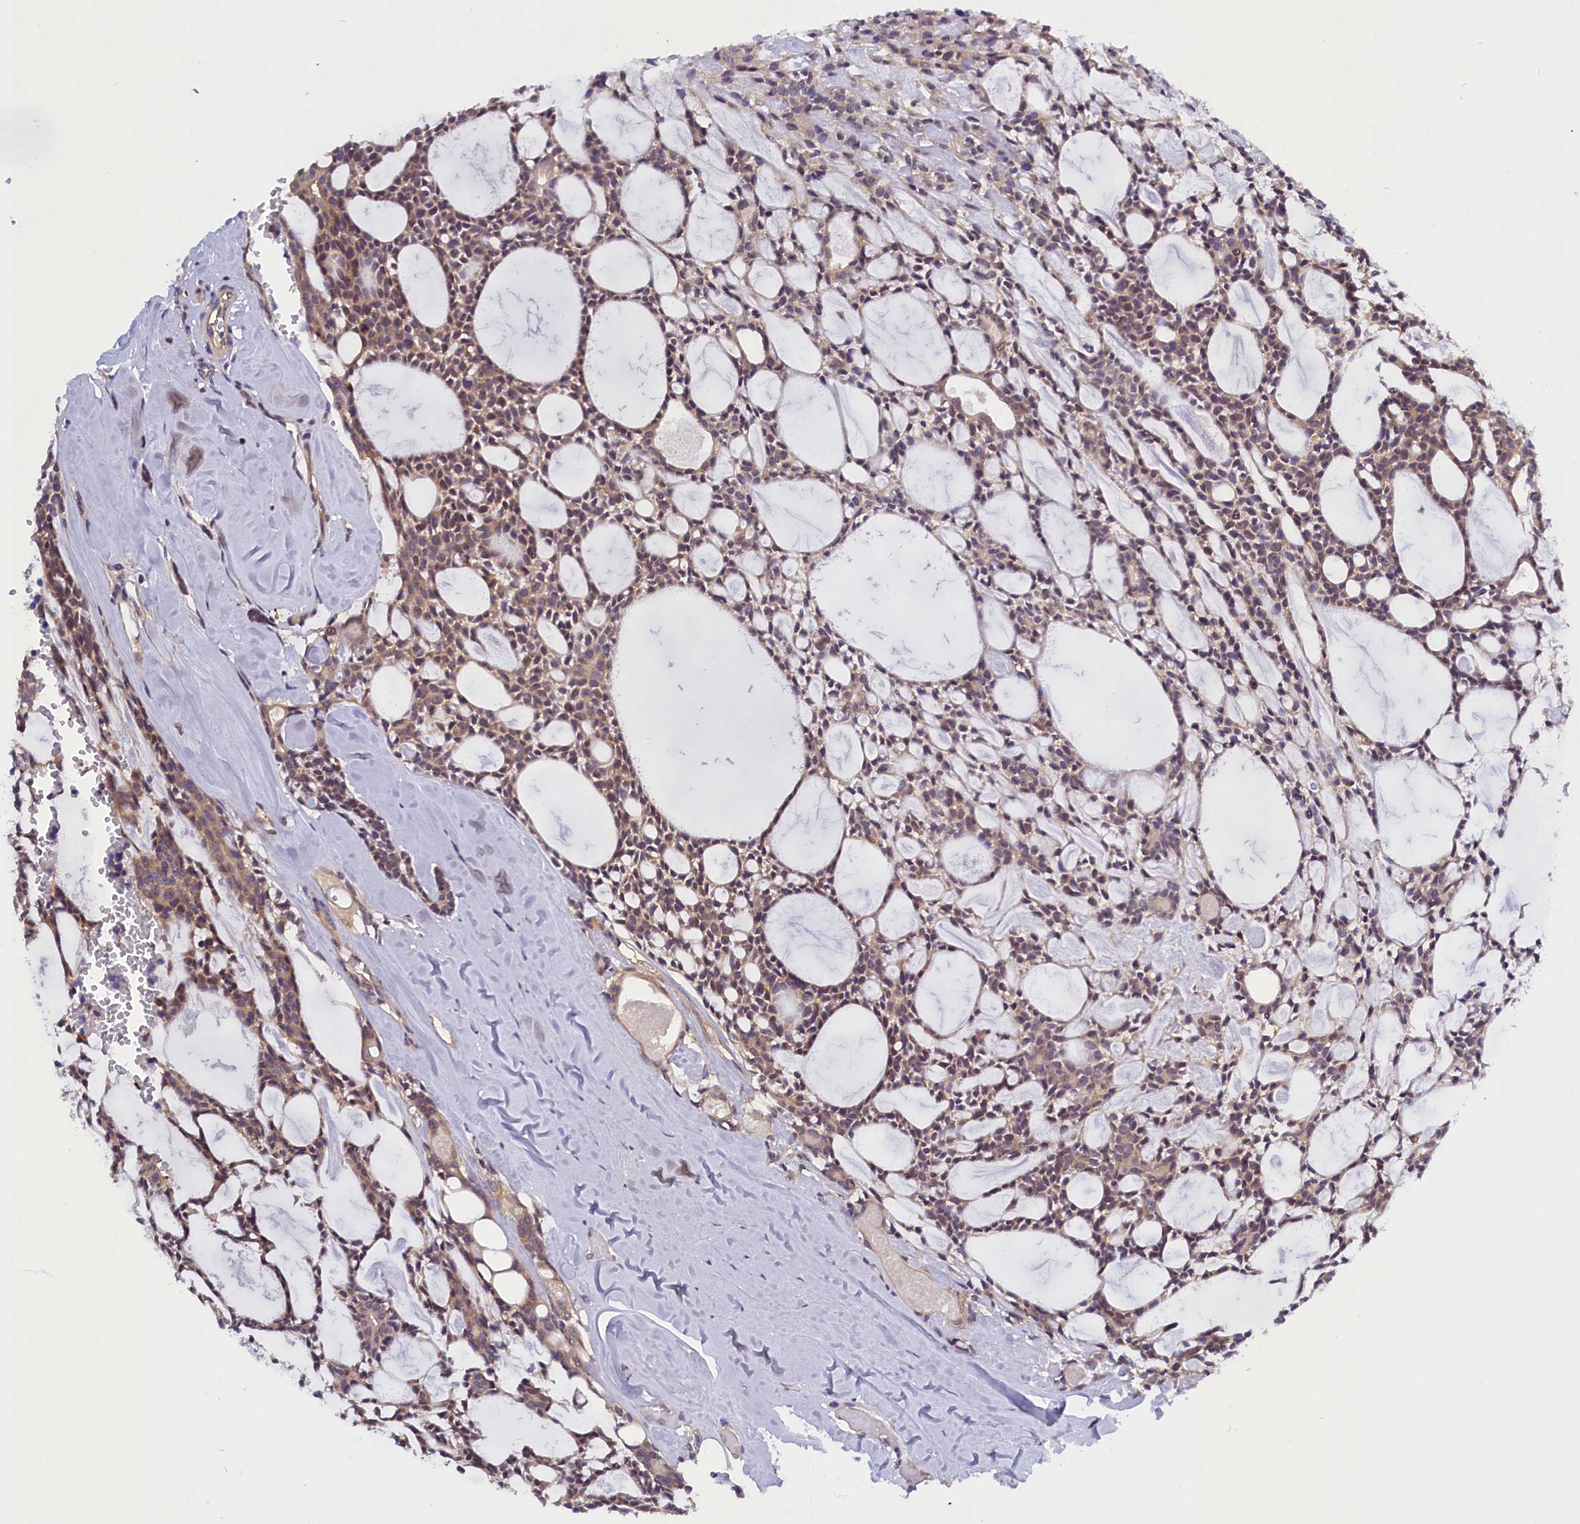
{"staining": {"intensity": "weak", "quantity": ">75%", "location": "cytoplasmic/membranous"}, "tissue": "head and neck cancer", "cell_type": "Tumor cells", "image_type": "cancer", "snomed": [{"axis": "morphology", "description": "Adenocarcinoma, NOS"}, {"axis": "topography", "description": "Salivary gland"}, {"axis": "topography", "description": "Head-Neck"}], "caption": "This histopathology image reveals IHC staining of head and neck adenocarcinoma, with low weak cytoplasmic/membranous expression in about >75% of tumor cells.", "gene": "TBCB", "patient": {"sex": "male", "age": 55}}